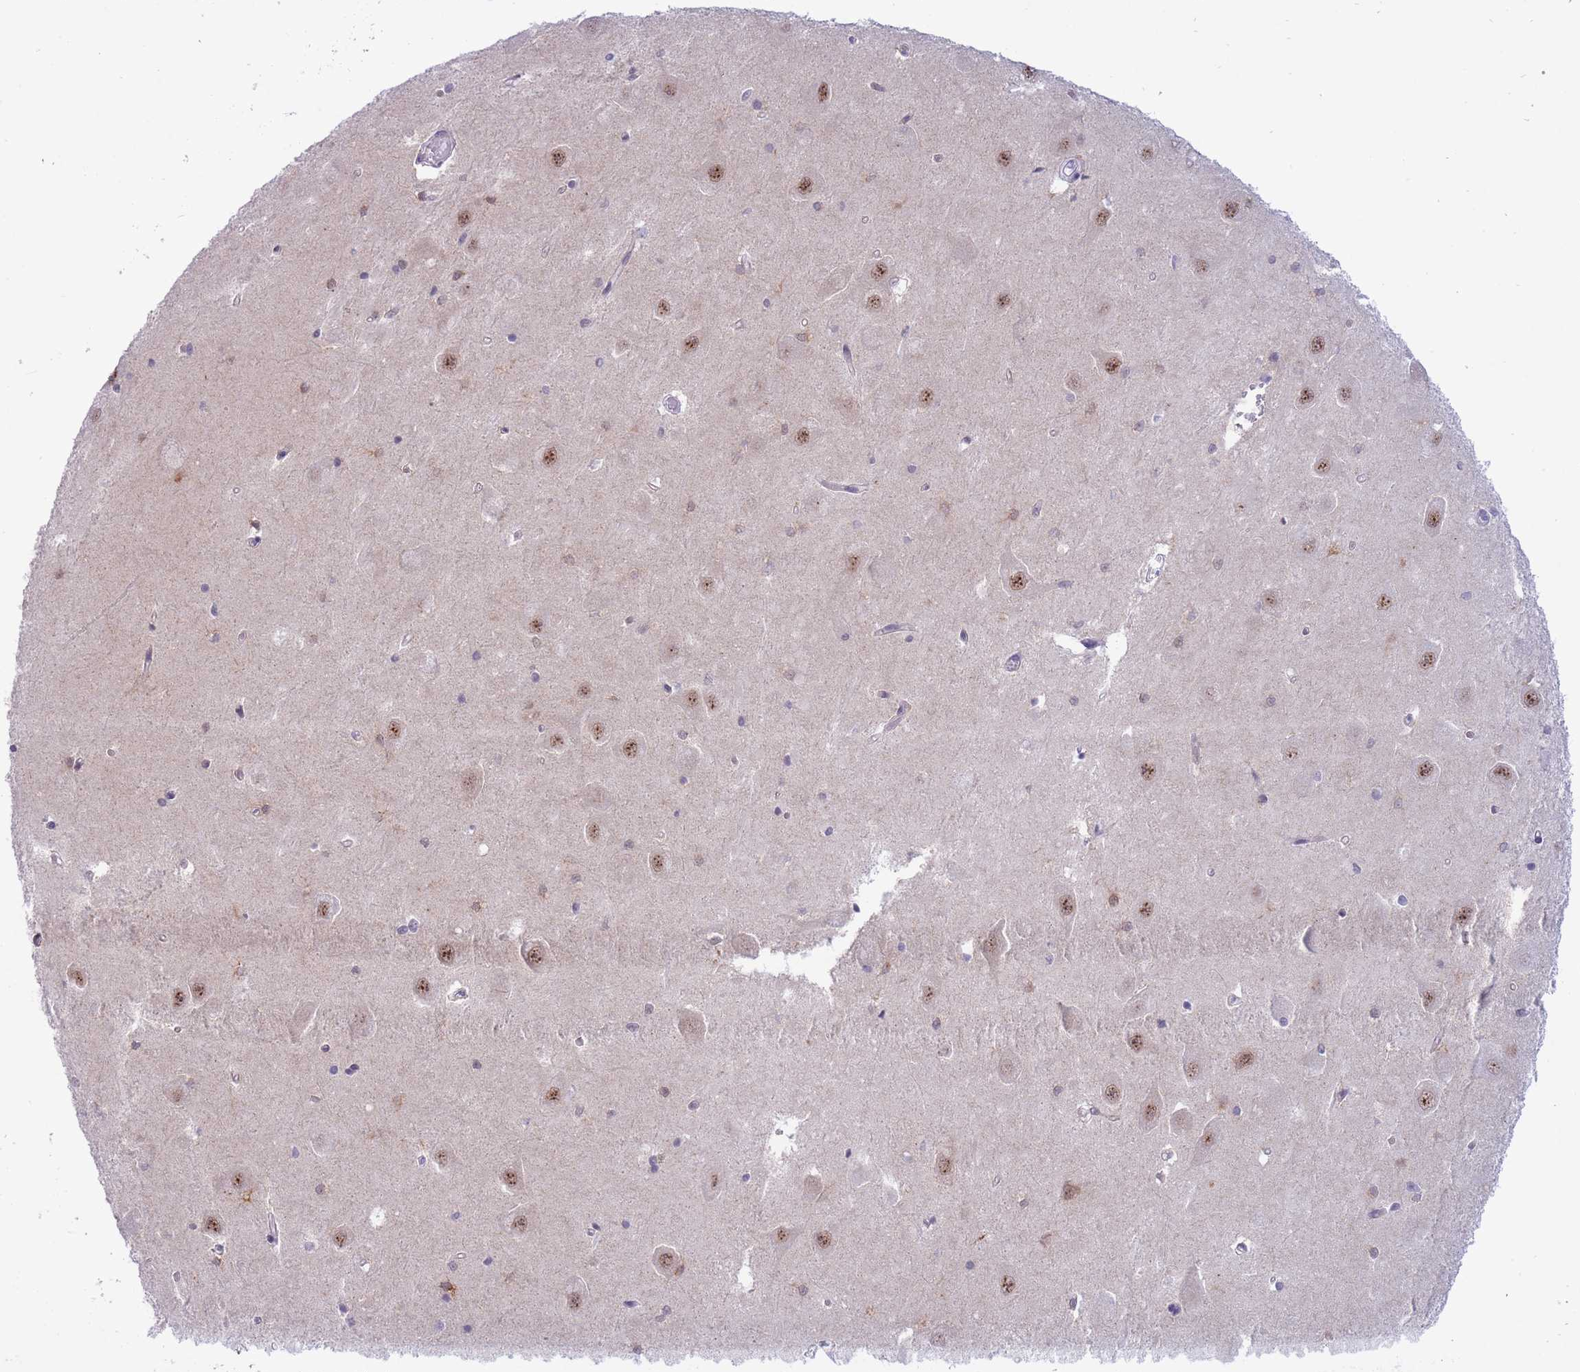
{"staining": {"intensity": "negative", "quantity": "none", "location": "none"}, "tissue": "hippocampus", "cell_type": "Glial cells", "image_type": "normal", "snomed": [{"axis": "morphology", "description": "Normal tissue, NOS"}, {"axis": "topography", "description": "Hippocampus"}], "caption": "A high-resolution micrograph shows immunohistochemistry staining of normal hippocampus, which shows no significant expression in glial cells.", "gene": "CYP2B6", "patient": {"sex": "male", "age": 45}}